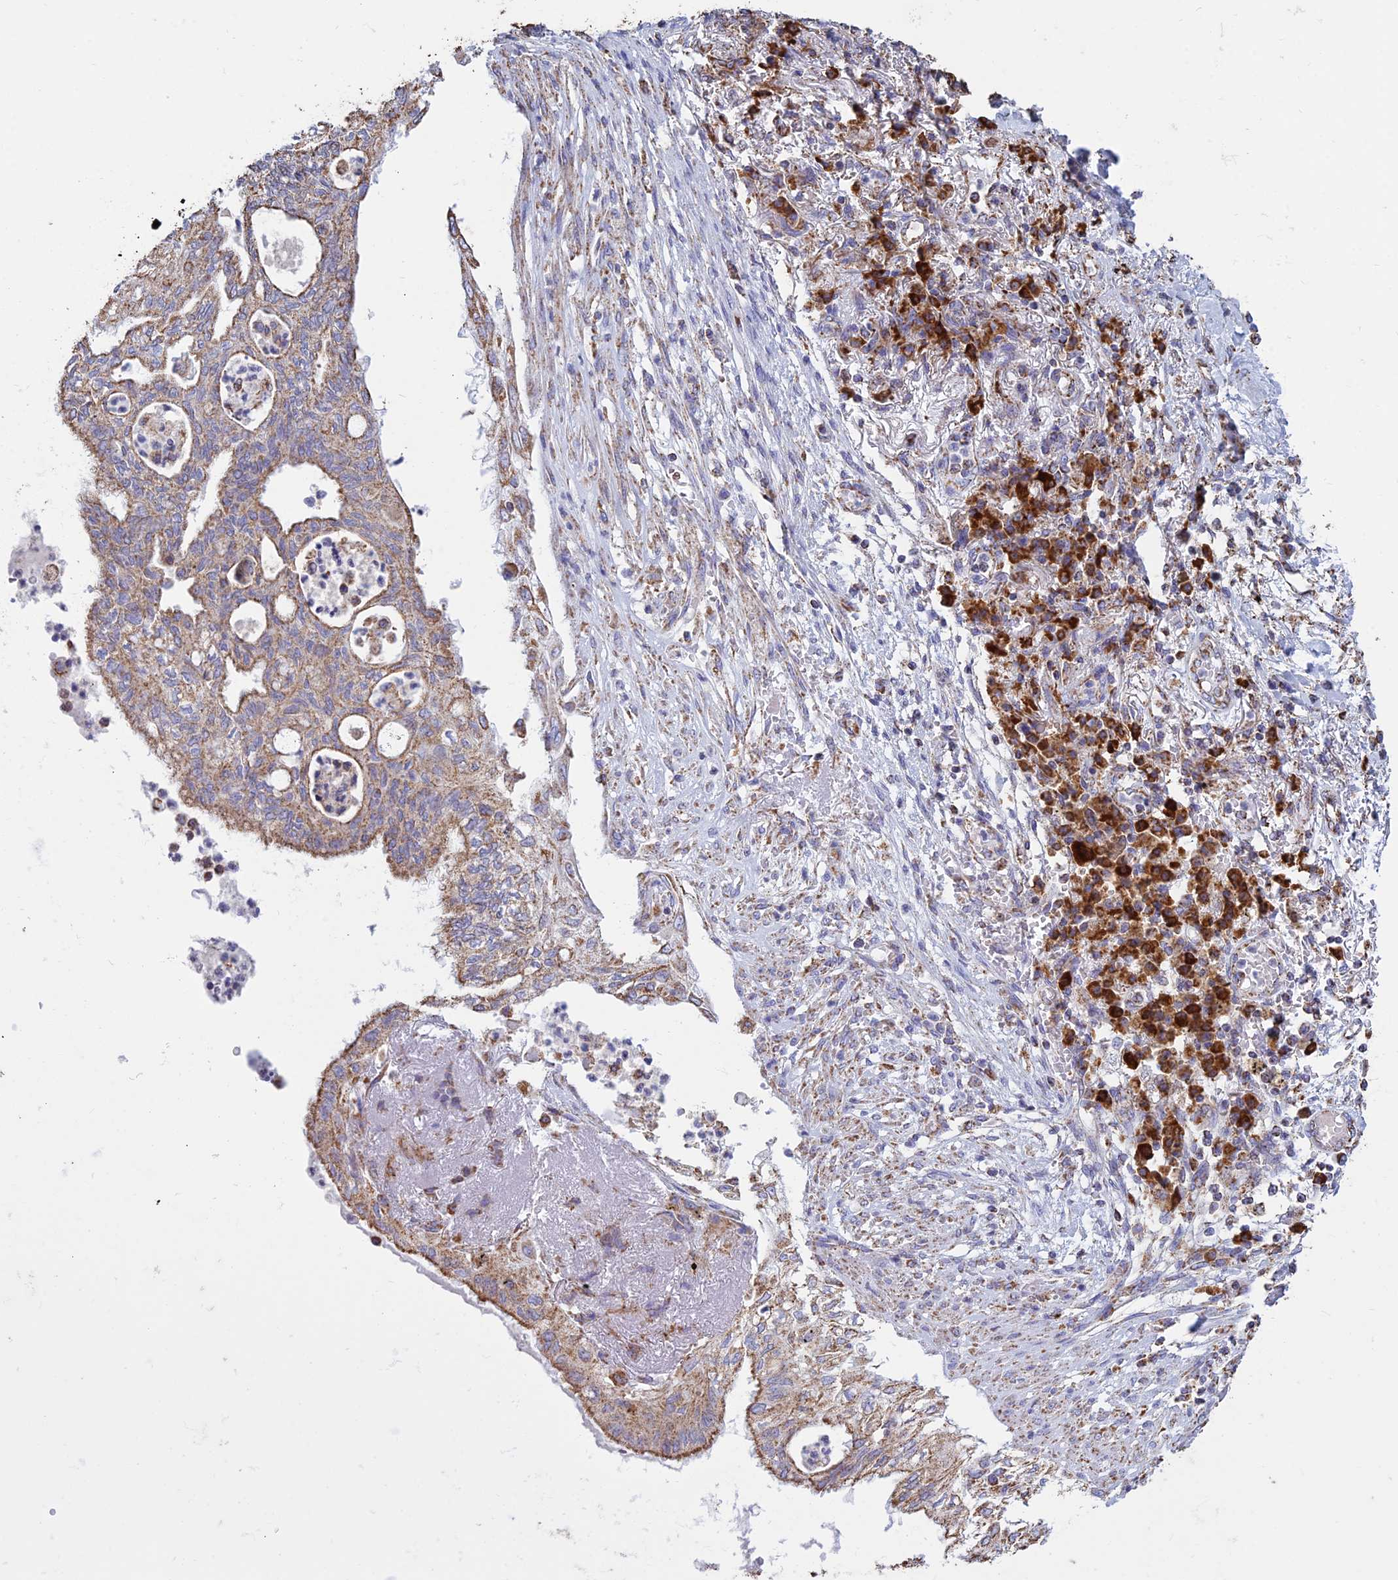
{"staining": {"intensity": "moderate", "quantity": ">75%", "location": "cytoplasmic/membranous"}, "tissue": "lung cancer", "cell_type": "Tumor cells", "image_type": "cancer", "snomed": [{"axis": "morphology", "description": "Adenocarcinoma, NOS"}, {"axis": "topography", "description": "Lung"}], "caption": "The photomicrograph demonstrates staining of lung cancer, revealing moderate cytoplasmic/membranous protein positivity (brown color) within tumor cells.", "gene": "OR2W3", "patient": {"sex": "female", "age": 70}}